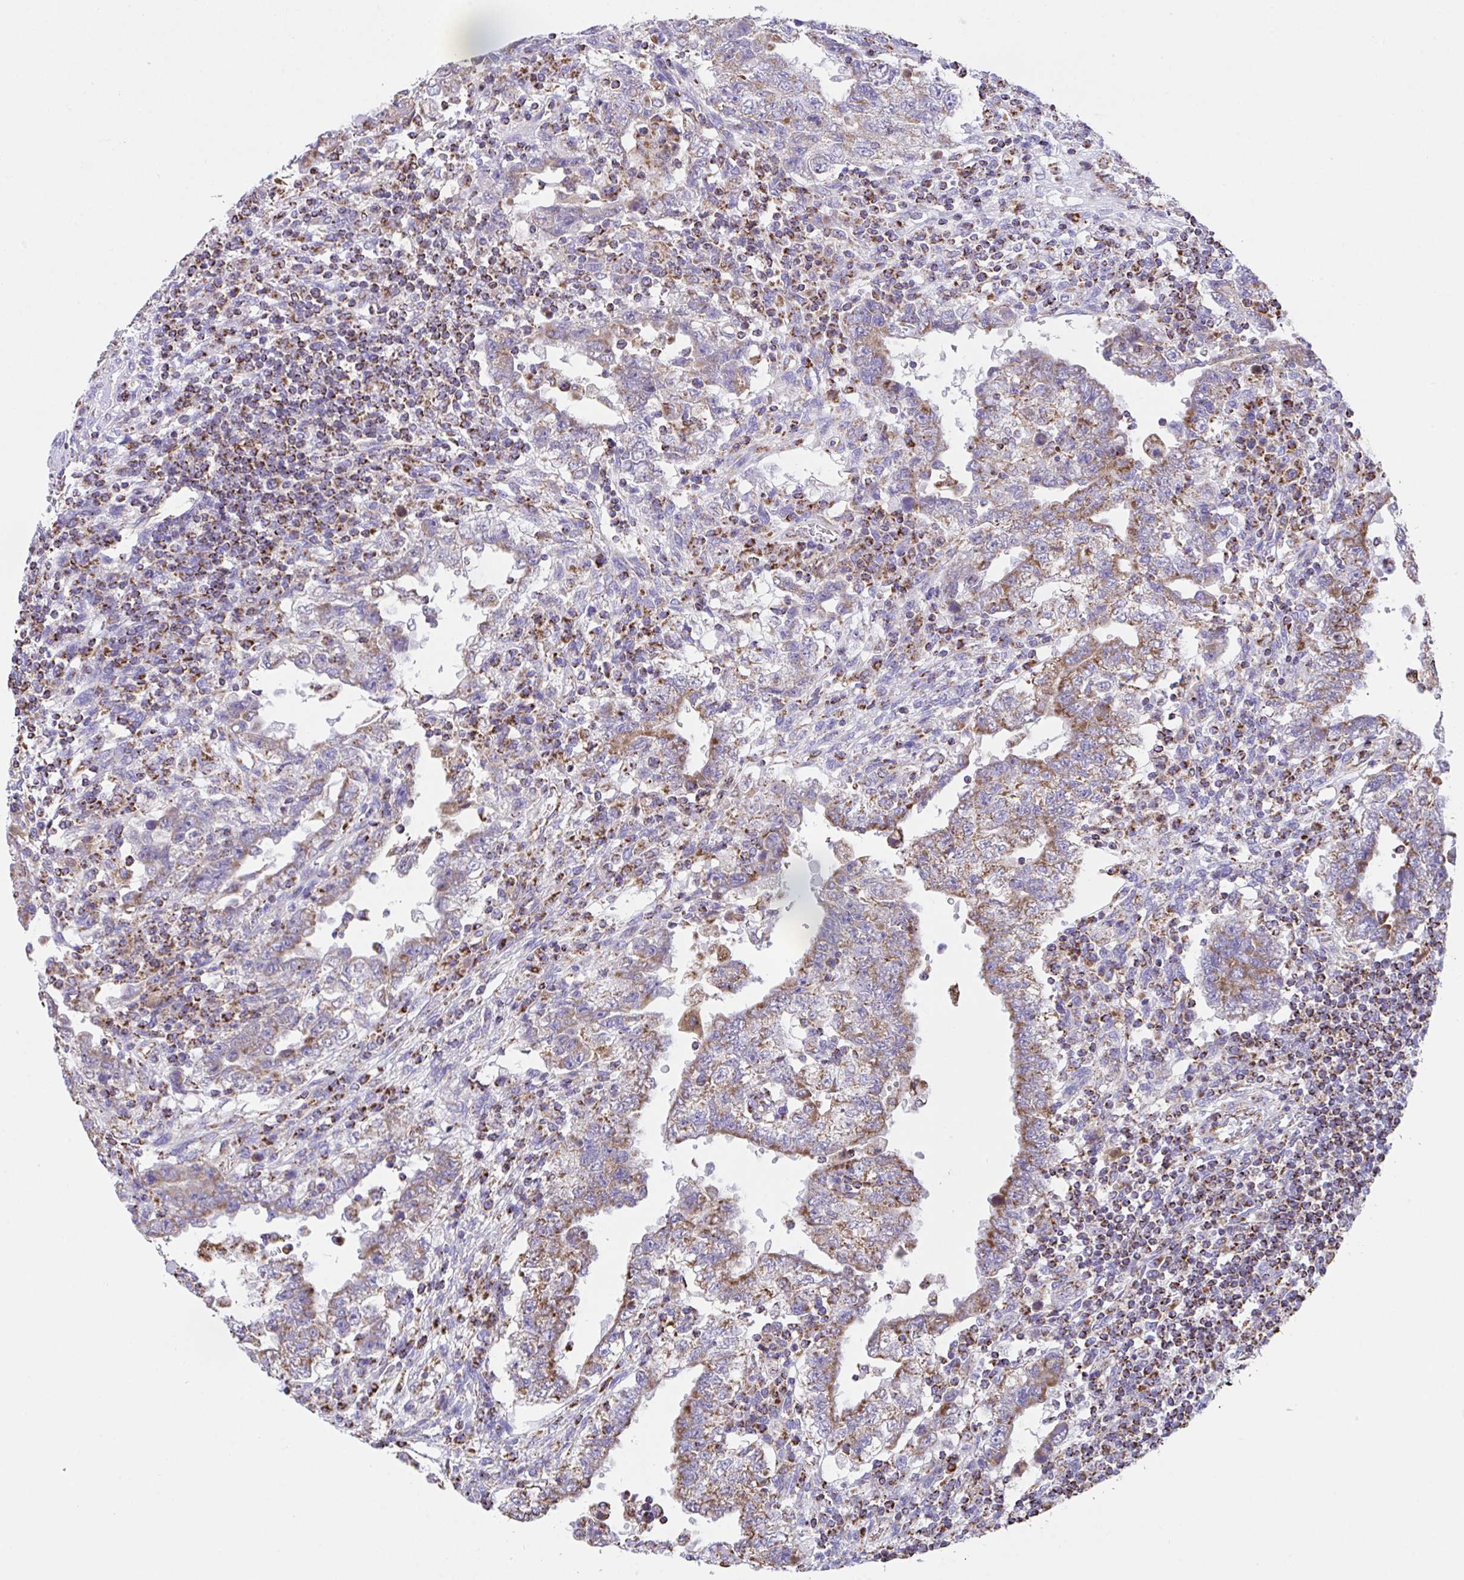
{"staining": {"intensity": "moderate", "quantity": "25%-75%", "location": "cytoplasmic/membranous"}, "tissue": "testis cancer", "cell_type": "Tumor cells", "image_type": "cancer", "snomed": [{"axis": "morphology", "description": "Carcinoma, Embryonal, NOS"}, {"axis": "topography", "description": "Testis"}], "caption": "Testis cancer tissue exhibits moderate cytoplasmic/membranous expression in about 25%-75% of tumor cells", "gene": "PCMTD2", "patient": {"sex": "male", "age": 26}}